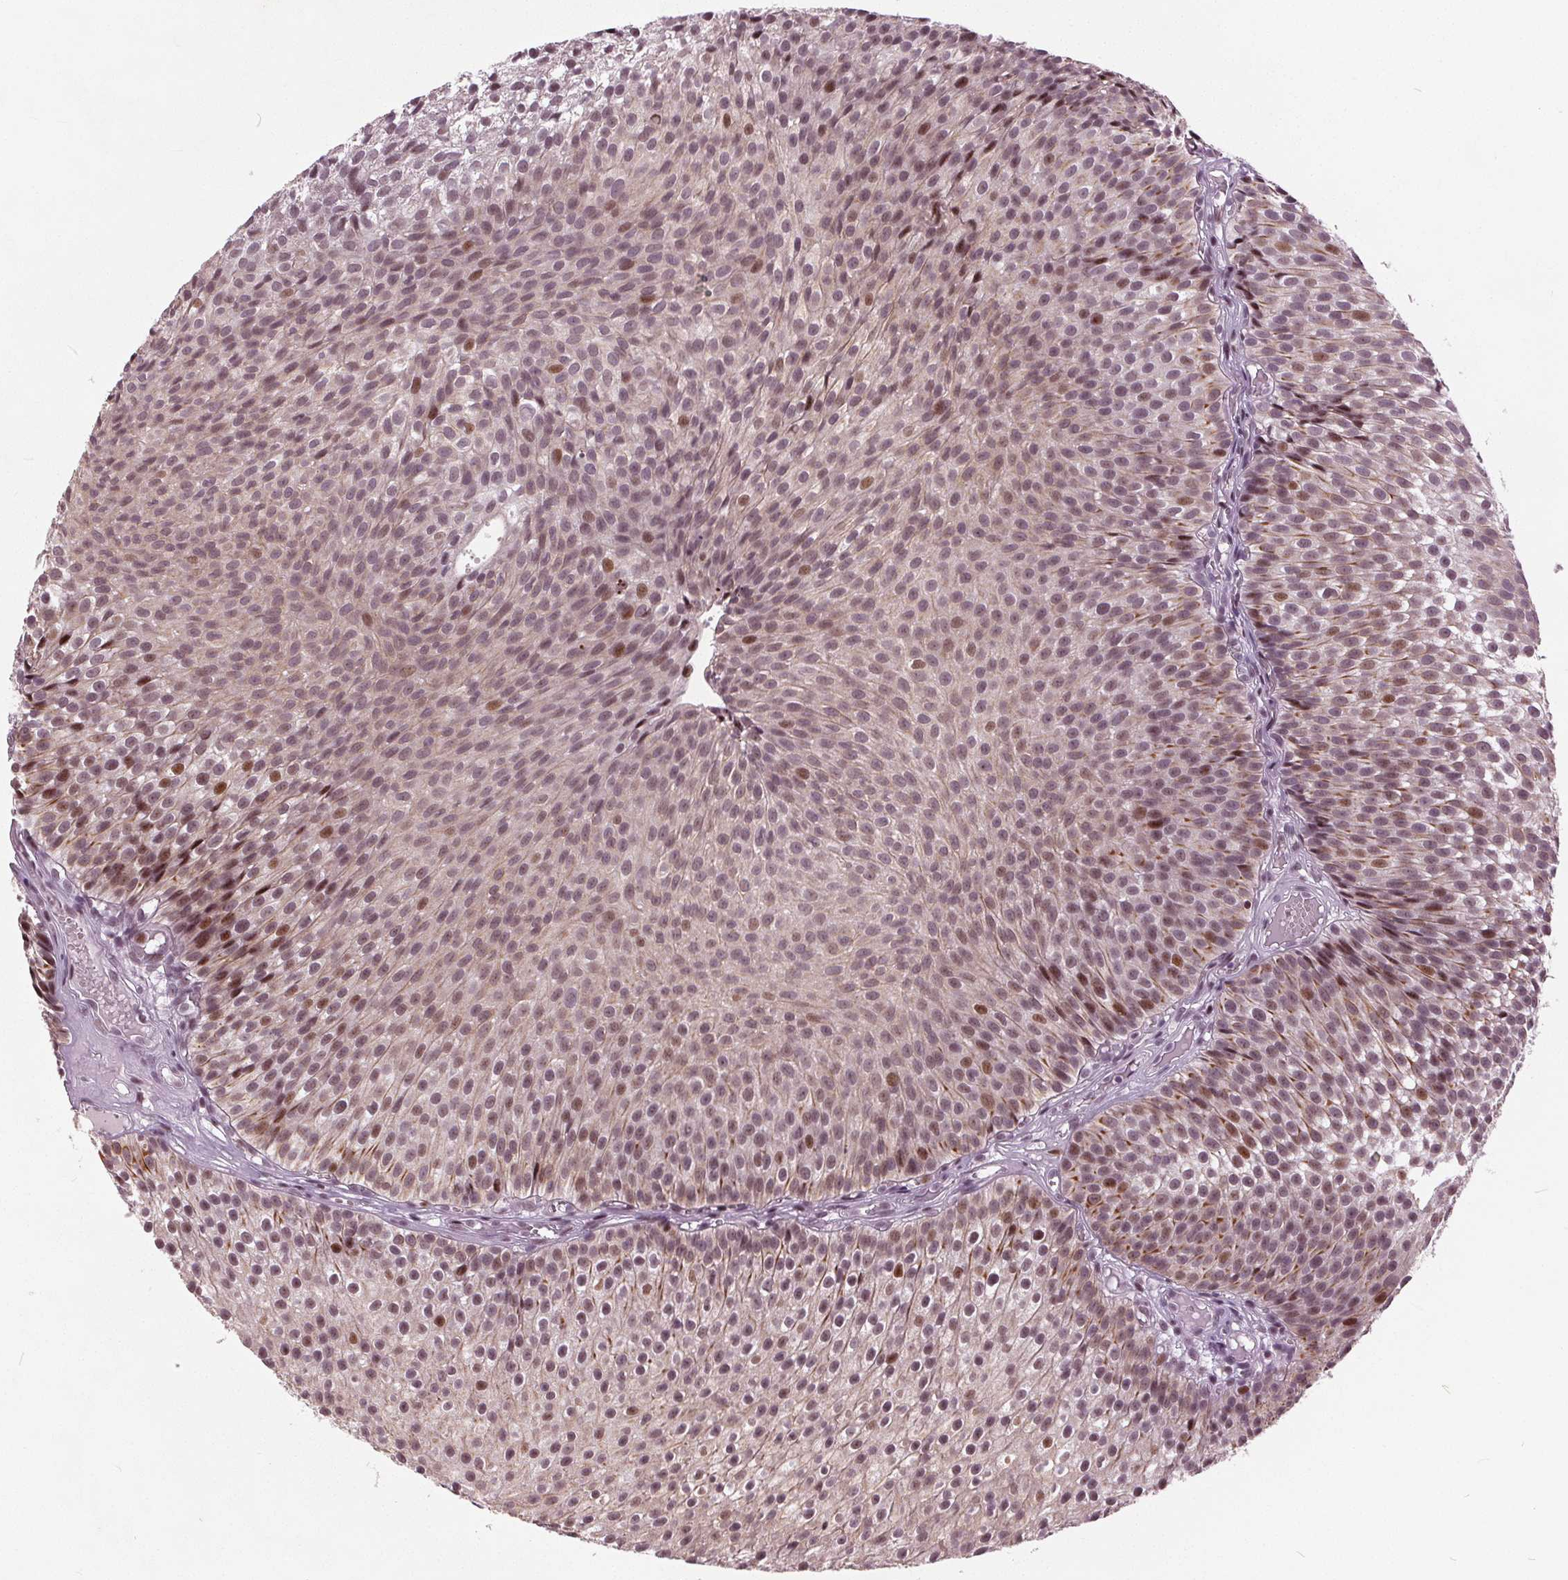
{"staining": {"intensity": "moderate", "quantity": ">75%", "location": "cytoplasmic/membranous,nuclear"}, "tissue": "urothelial cancer", "cell_type": "Tumor cells", "image_type": "cancer", "snomed": [{"axis": "morphology", "description": "Urothelial carcinoma, Low grade"}, {"axis": "topography", "description": "Urinary bladder"}], "caption": "Moderate cytoplasmic/membranous and nuclear staining for a protein is present in approximately >75% of tumor cells of low-grade urothelial carcinoma using immunohistochemistry.", "gene": "TTC34", "patient": {"sex": "male", "age": 63}}